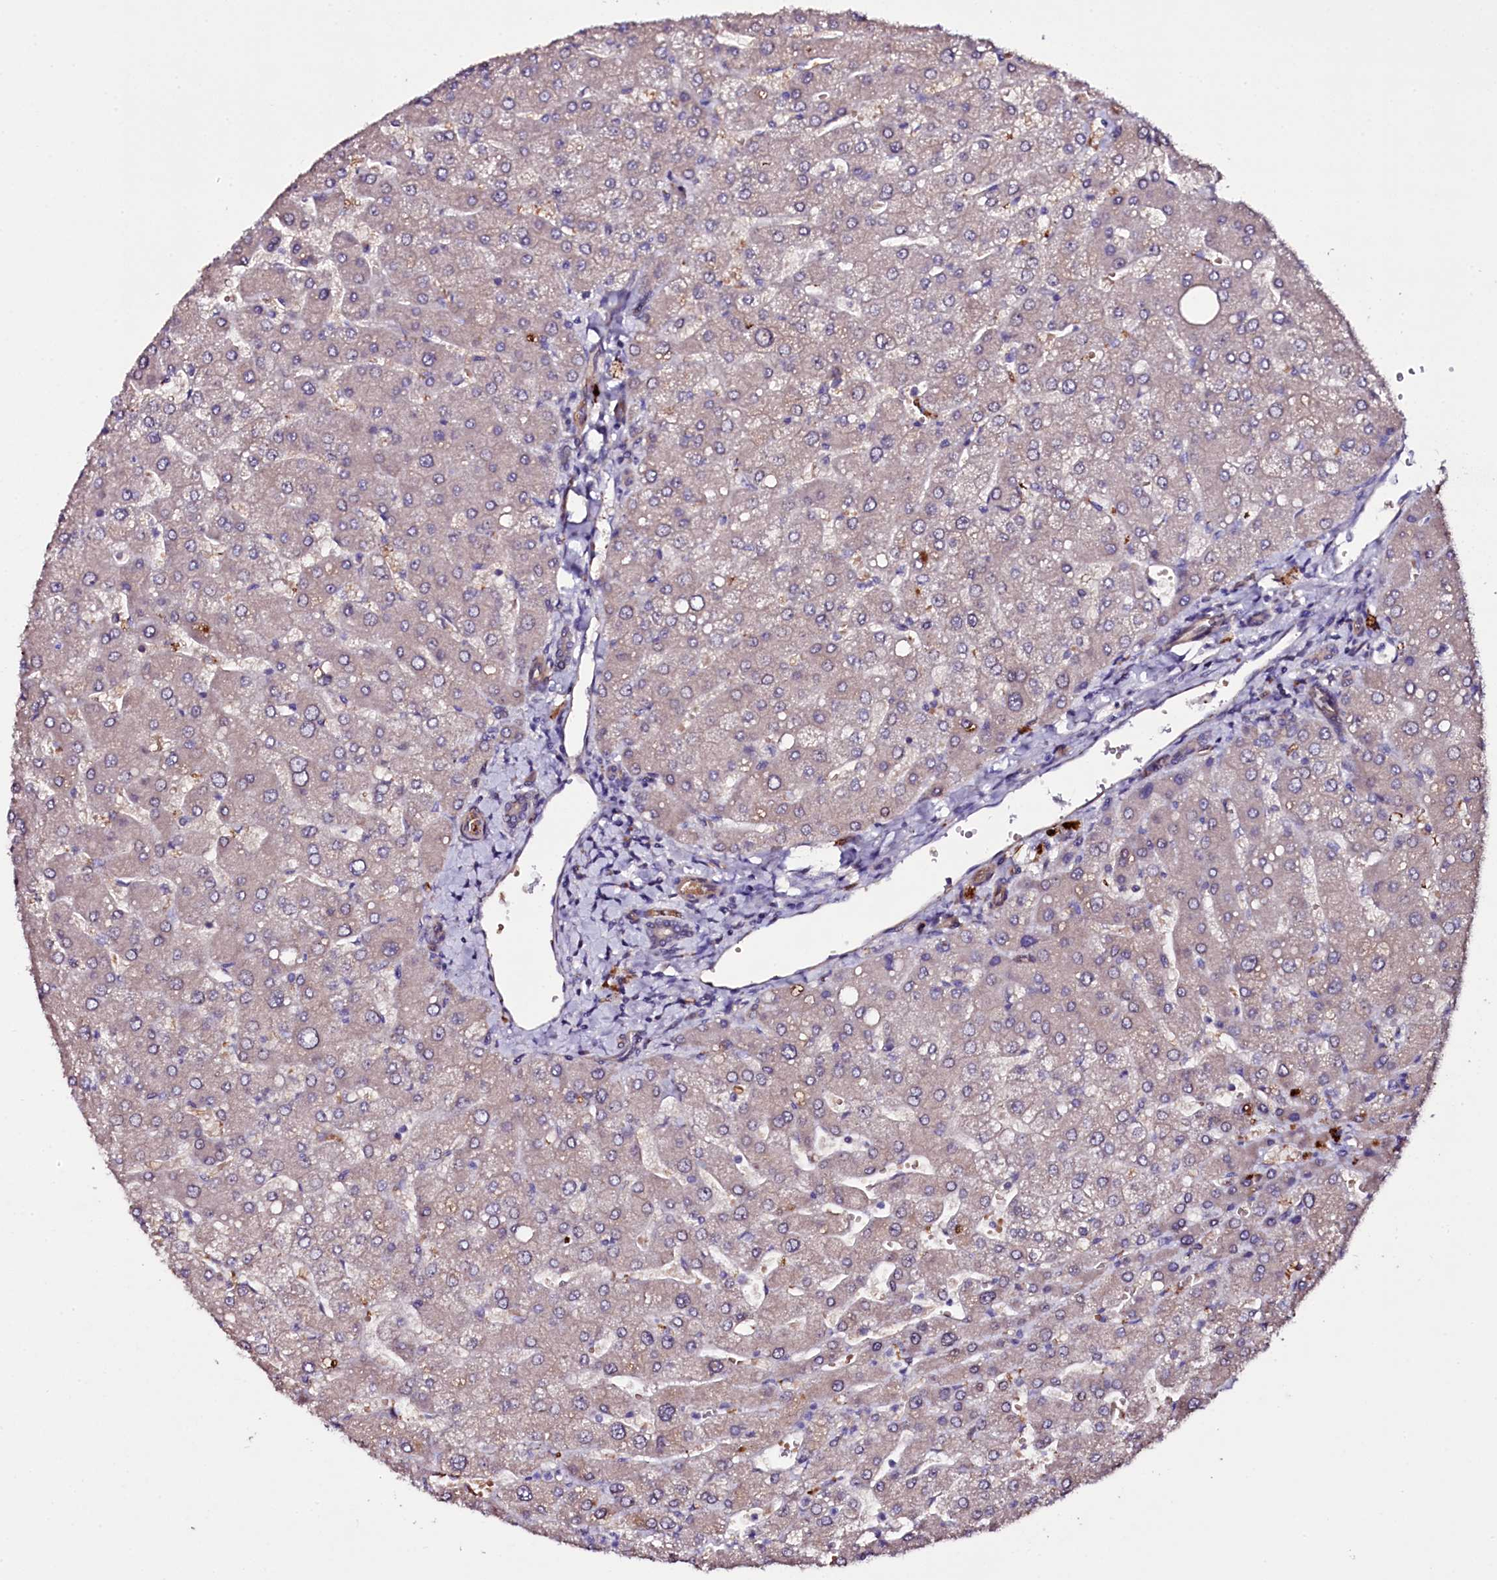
{"staining": {"intensity": "negative", "quantity": "none", "location": "none"}, "tissue": "liver", "cell_type": "Cholangiocytes", "image_type": "normal", "snomed": [{"axis": "morphology", "description": "Normal tissue, NOS"}, {"axis": "topography", "description": "Liver"}], "caption": "Cholangiocytes are negative for protein expression in benign human liver.", "gene": "MEX3C", "patient": {"sex": "male", "age": 55}}